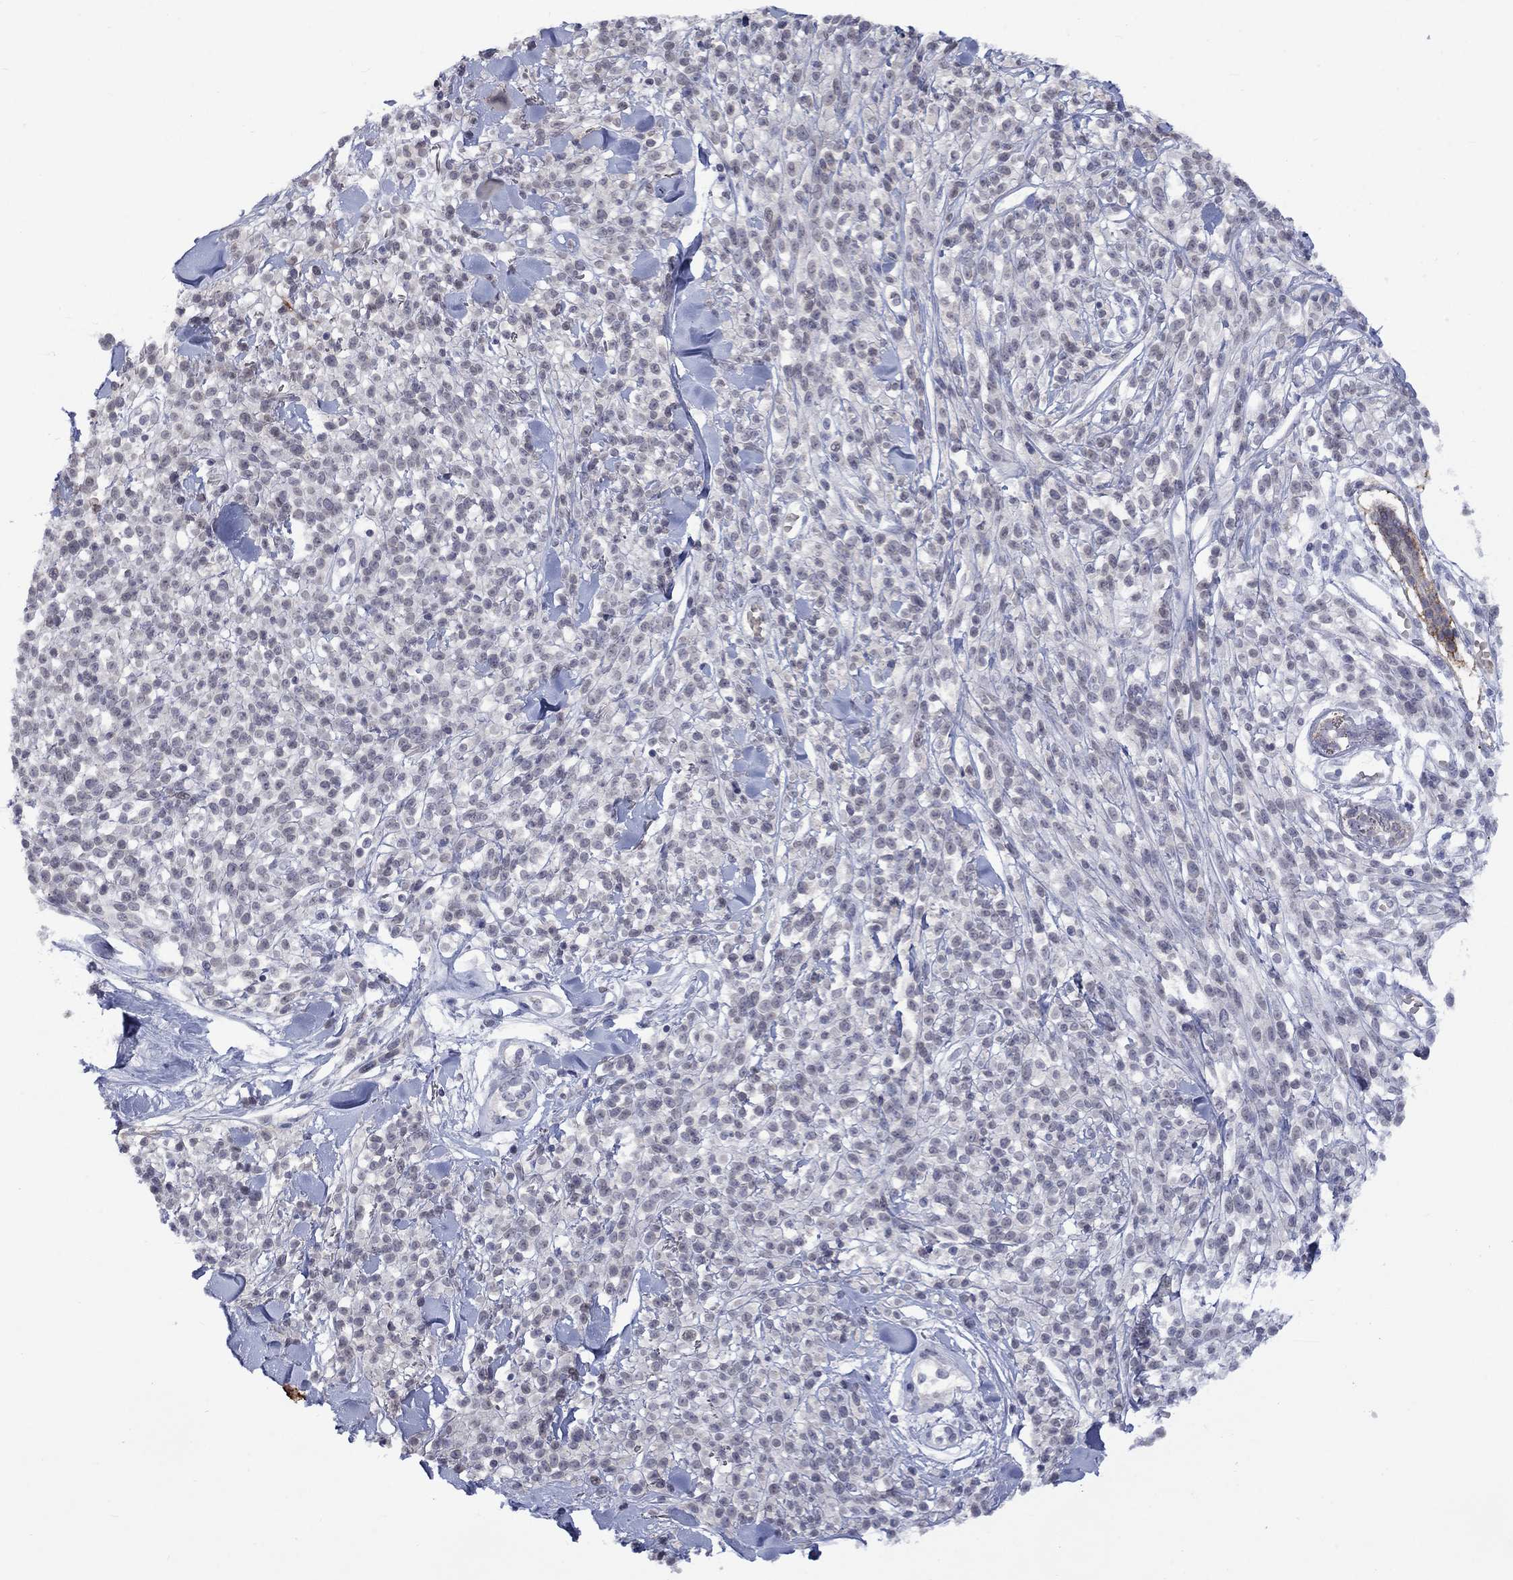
{"staining": {"intensity": "negative", "quantity": "none", "location": "none"}, "tissue": "melanoma", "cell_type": "Tumor cells", "image_type": "cancer", "snomed": [{"axis": "morphology", "description": "Malignant melanoma, NOS"}, {"axis": "topography", "description": "Skin"}, {"axis": "topography", "description": "Skin of trunk"}], "caption": "Immunohistochemical staining of malignant melanoma shows no significant expression in tumor cells. (DAB (3,3'-diaminobenzidine) immunohistochemistry (IHC) visualized using brightfield microscopy, high magnification).", "gene": "NSMF", "patient": {"sex": "male", "age": 74}}